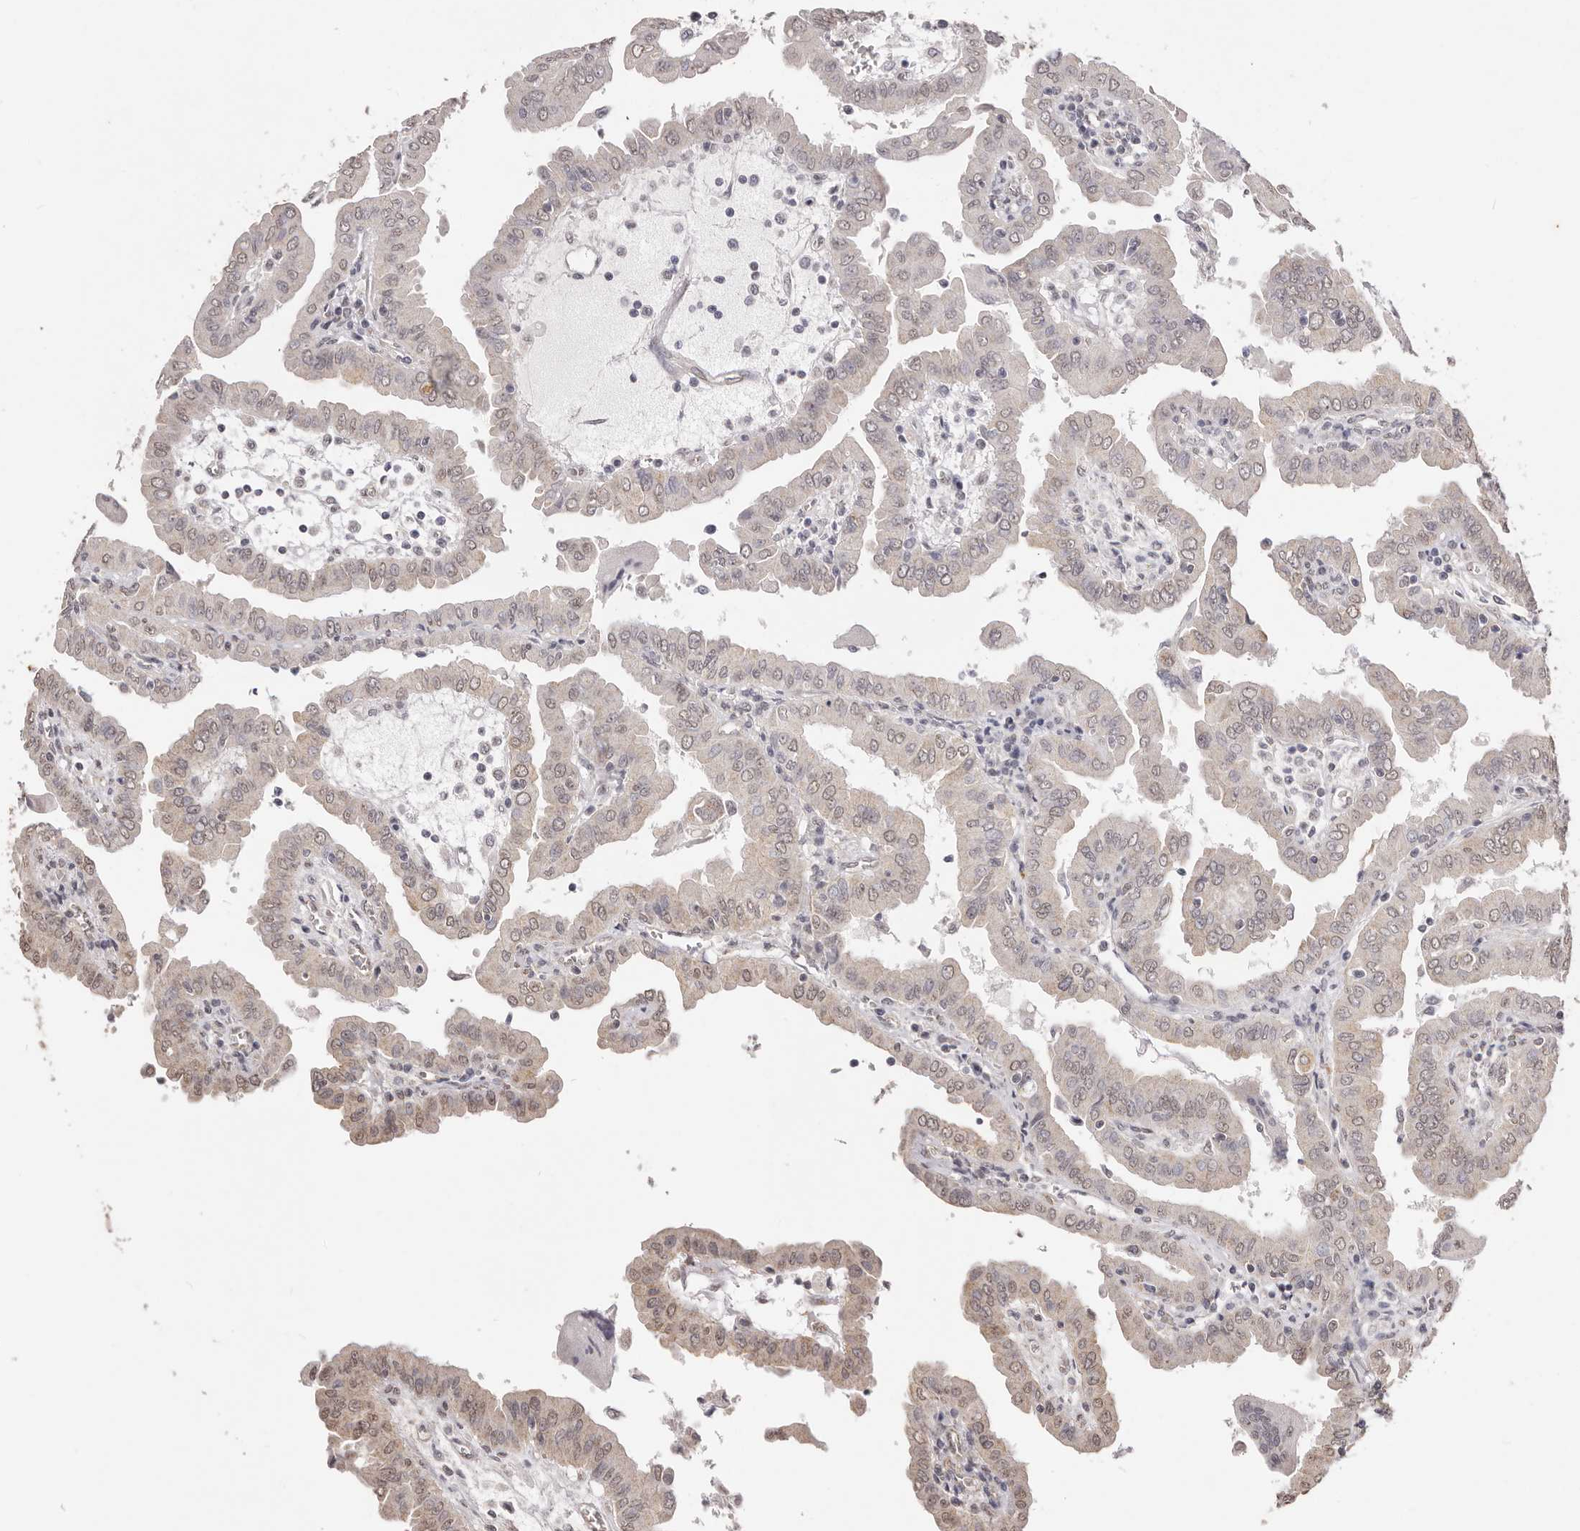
{"staining": {"intensity": "weak", "quantity": "25%-75%", "location": "nuclear"}, "tissue": "thyroid cancer", "cell_type": "Tumor cells", "image_type": "cancer", "snomed": [{"axis": "morphology", "description": "Papillary adenocarcinoma, NOS"}, {"axis": "topography", "description": "Thyroid gland"}], "caption": "Weak nuclear protein positivity is present in about 25%-75% of tumor cells in thyroid cancer. (Brightfield microscopy of DAB IHC at high magnification).", "gene": "RPS6KA5", "patient": {"sex": "male", "age": 33}}